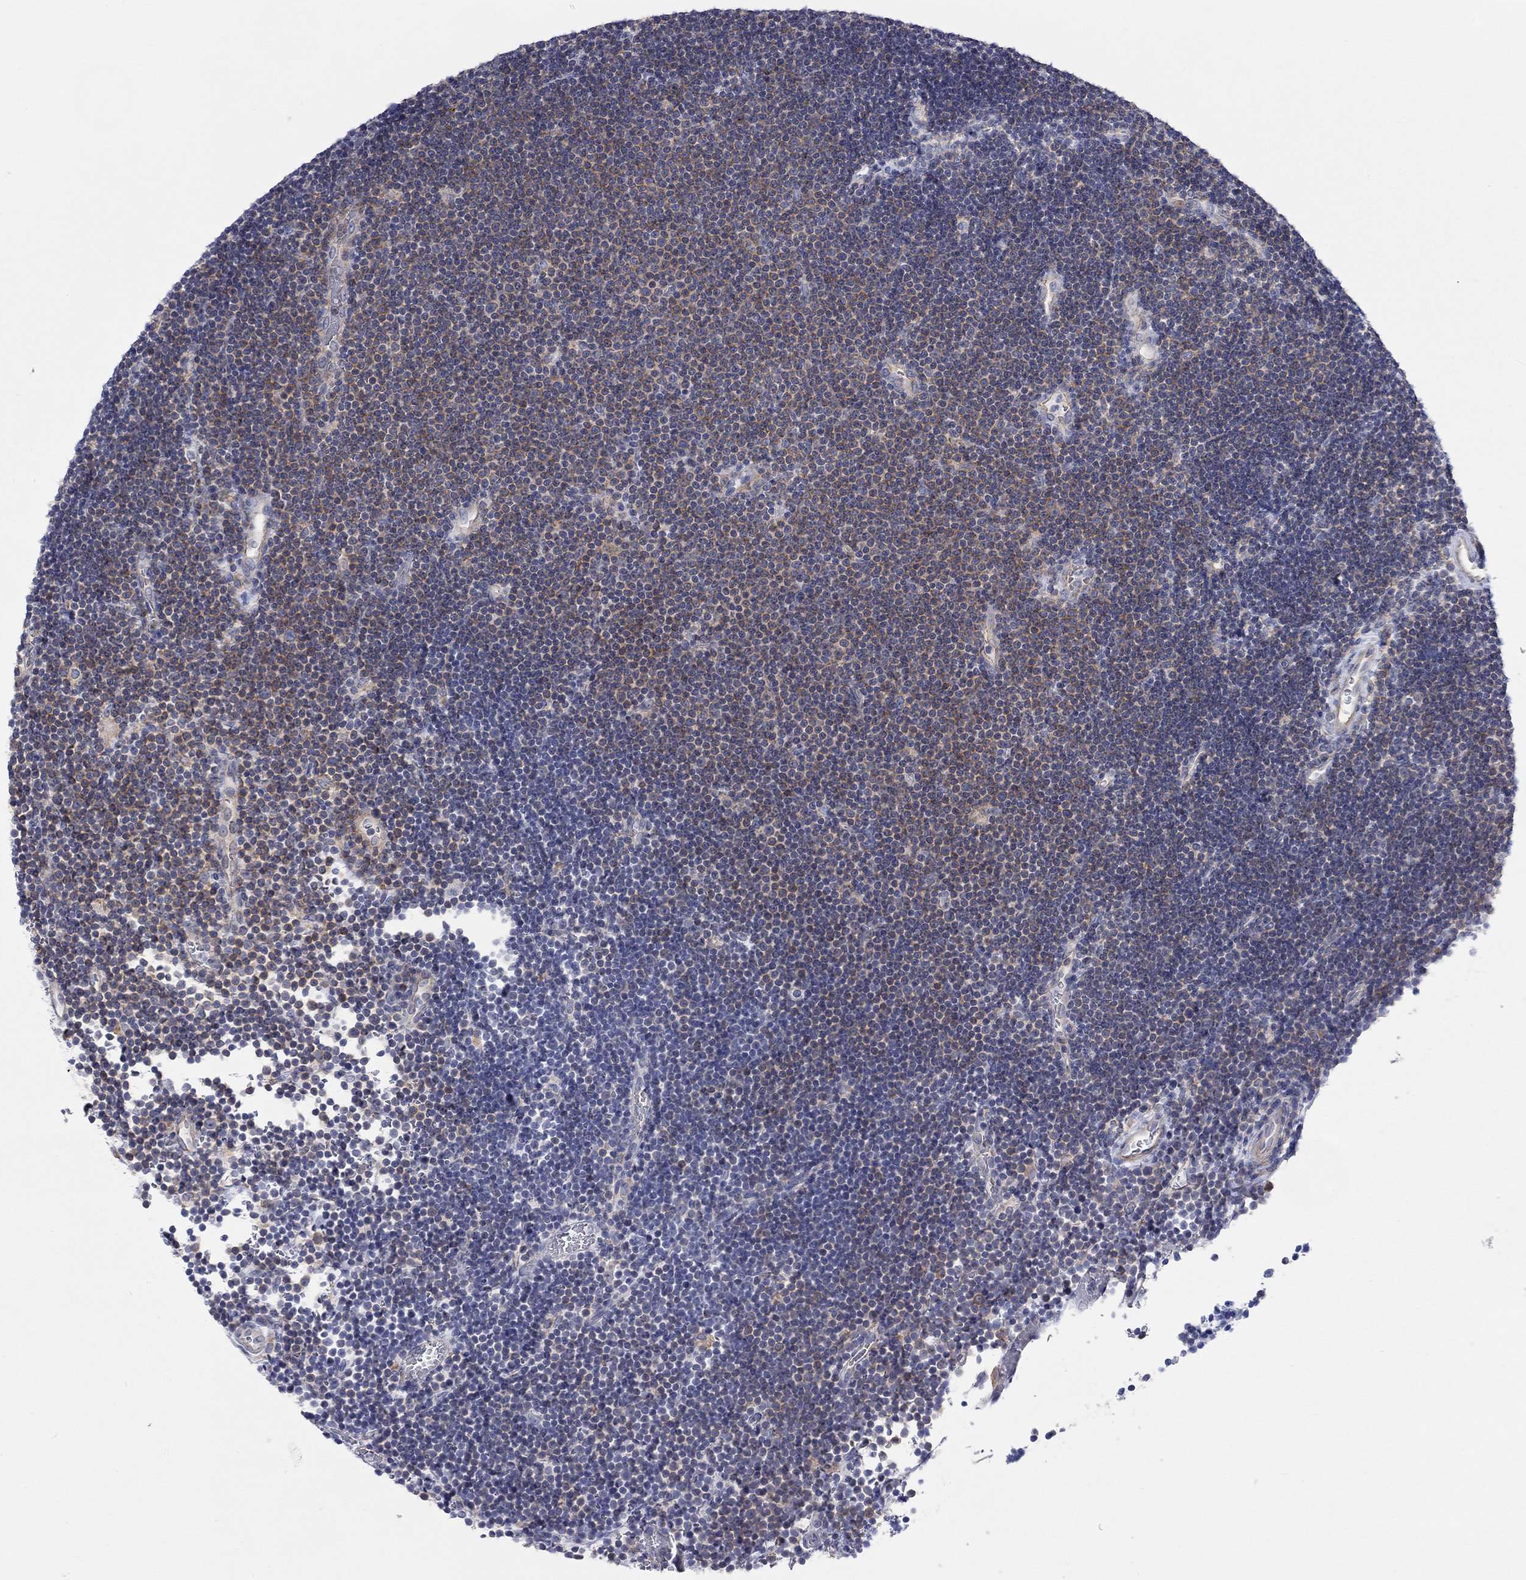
{"staining": {"intensity": "weak", "quantity": "25%-75%", "location": "cytoplasmic/membranous"}, "tissue": "lymphoma", "cell_type": "Tumor cells", "image_type": "cancer", "snomed": [{"axis": "morphology", "description": "Malignant lymphoma, non-Hodgkin's type, Low grade"}, {"axis": "topography", "description": "Brain"}], "caption": "Immunohistochemical staining of lymphoma shows low levels of weak cytoplasmic/membranous expression in approximately 25%-75% of tumor cells.", "gene": "PCDHGA10", "patient": {"sex": "female", "age": 66}}